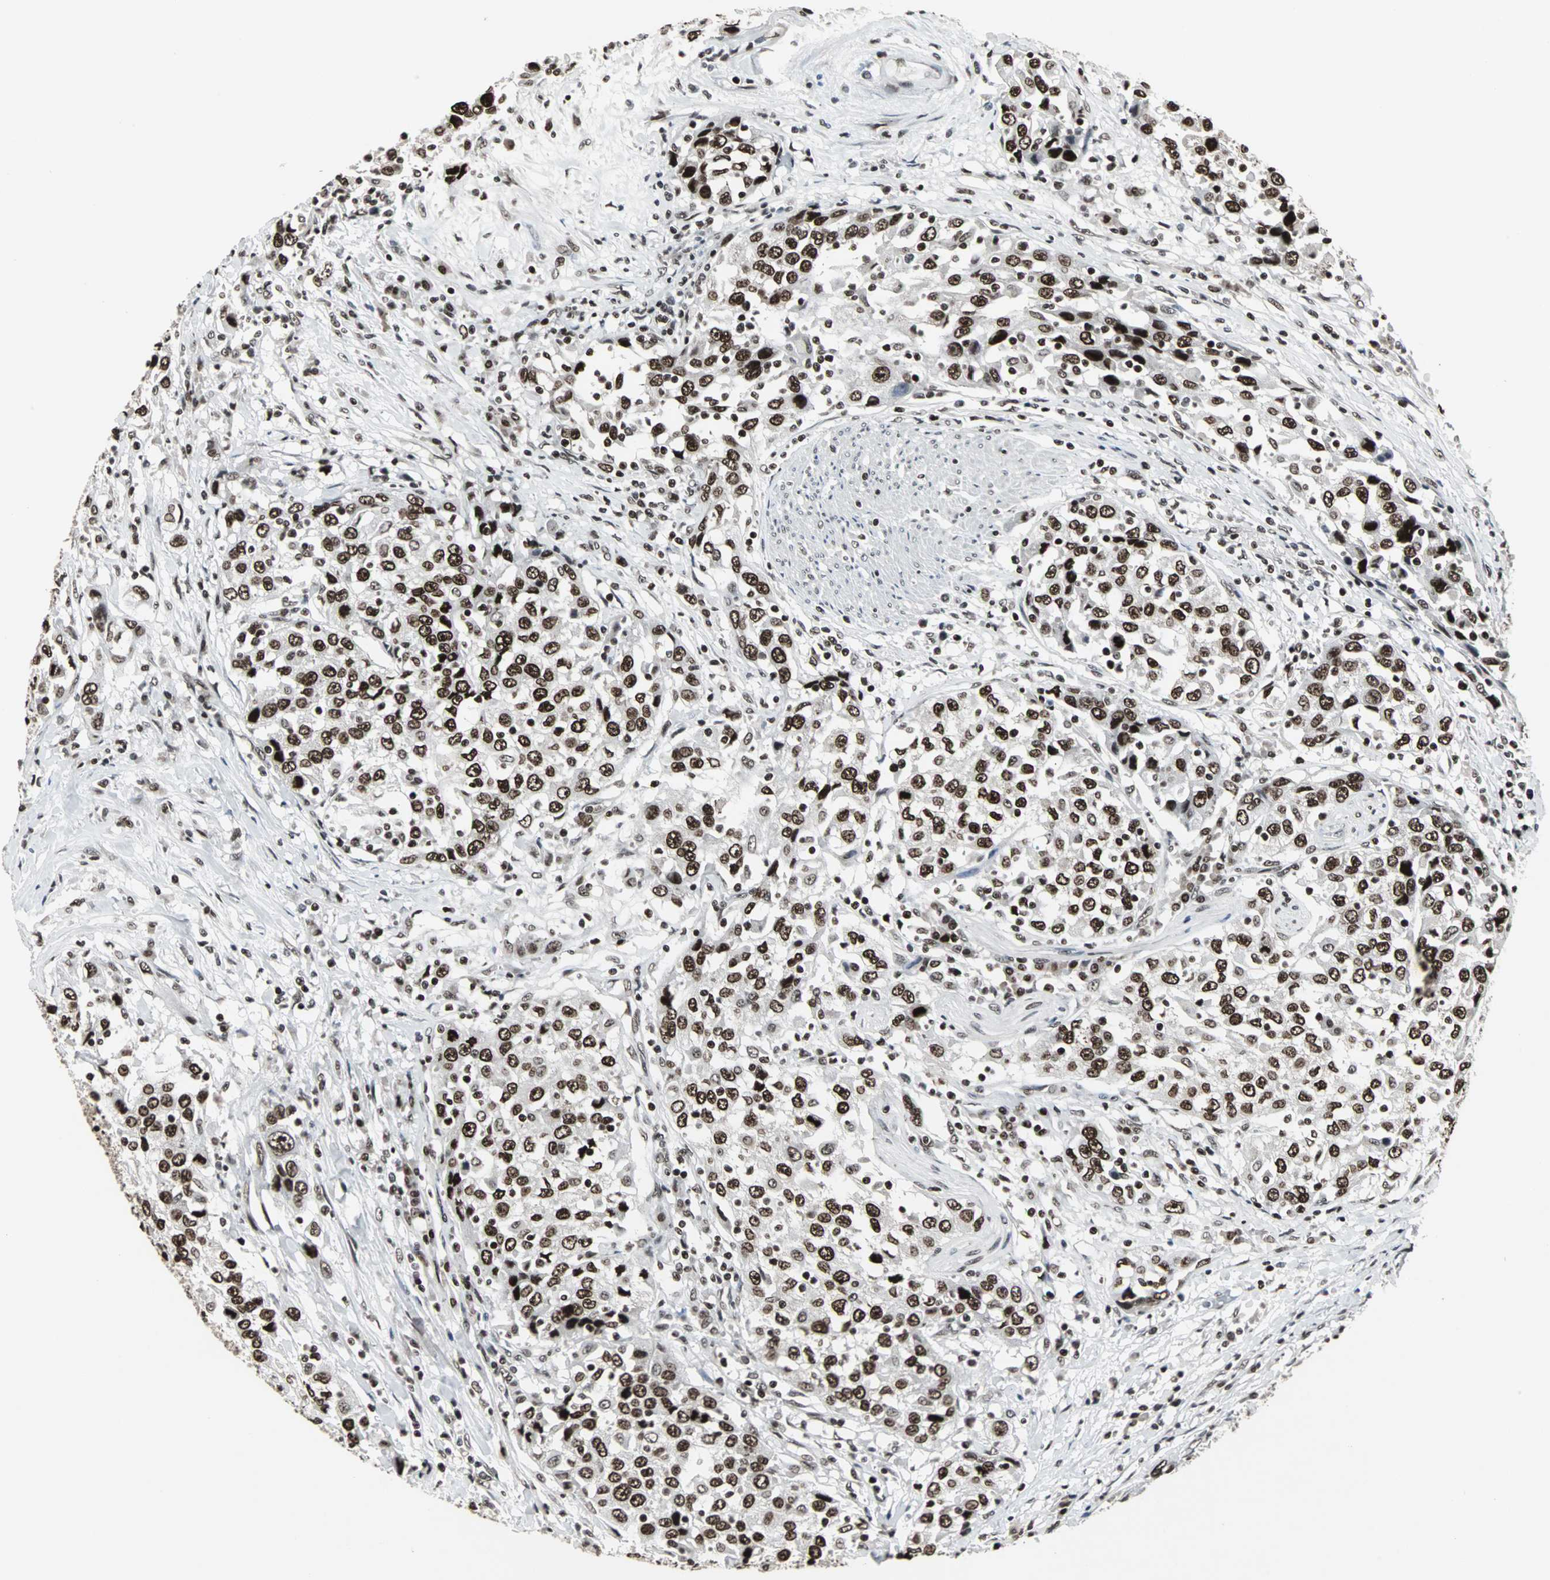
{"staining": {"intensity": "strong", "quantity": ">75%", "location": "nuclear"}, "tissue": "urothelial cancer", "cell_type": "Tumor cells", "image_type": "cancer", "snomed": [{"axis": "morphology", "description": "Urothelial carcinoma, High grade"}, {"axis": "topography", "description": "Urinary bladder"}], "caption": "This is an image of IHC staining of urothelial carcinoma (high-grade), which shows strong positivity in the nuclear of tumor cells.", "gene": "PNKP", "patient": {"sex": "female", "age": 80}}